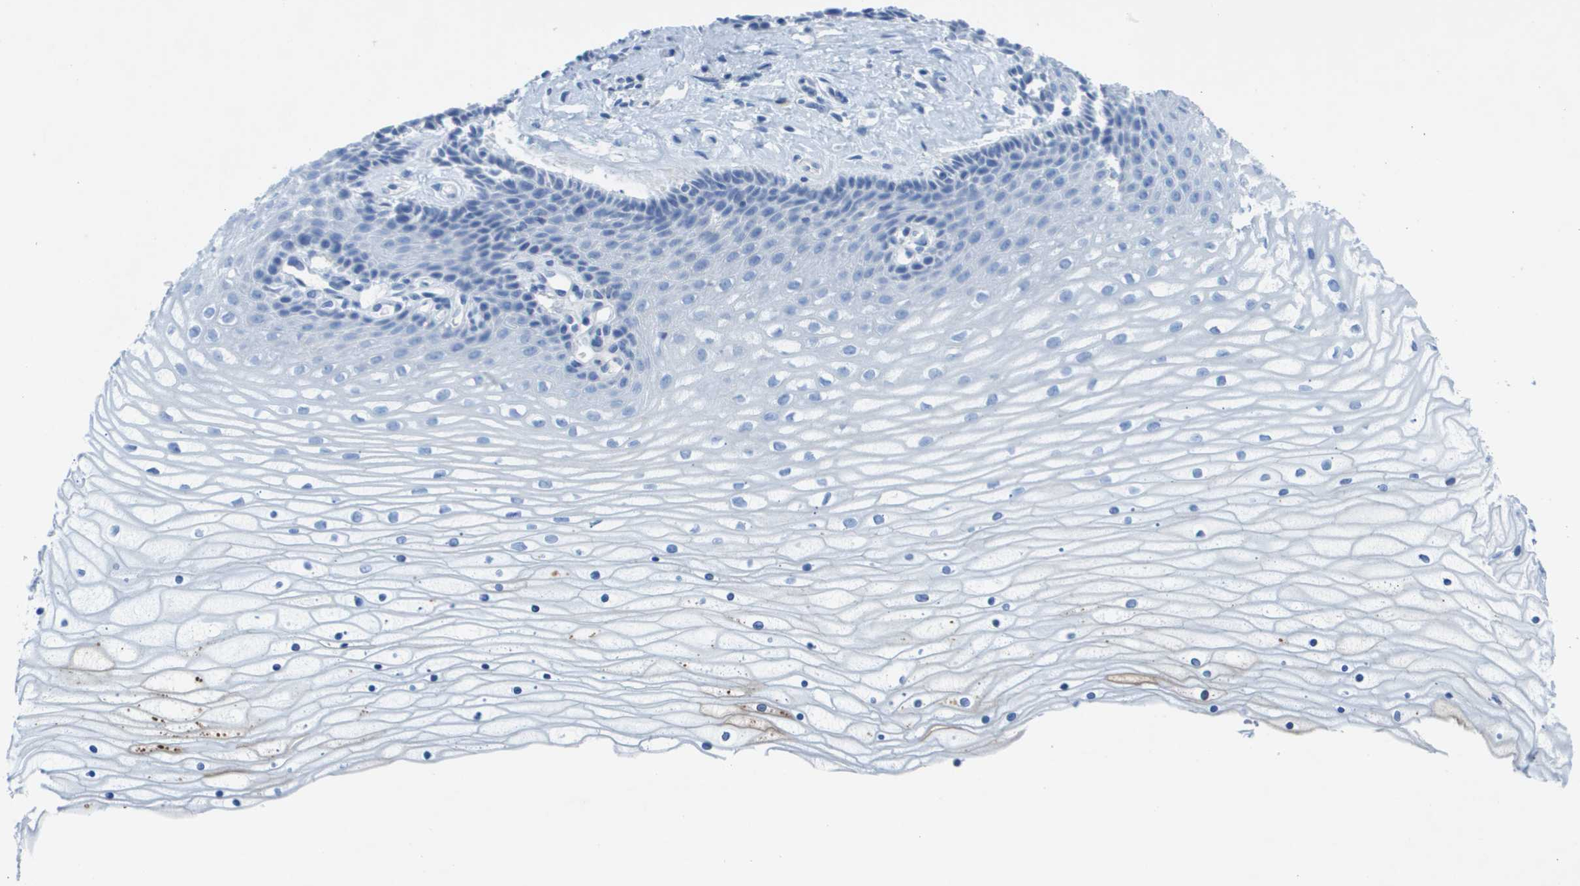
{"staining": {"intensity": "negative", "quantity": "none", "location": "none"}, "tissue": "cervix", "cell_type": "Glandular cells", "image_type": "normal", "snomed": [{"axis": "morphology", "description": "Normal tissue, NOS"}, {"axis": "topography", "description": "Cervix"}], "caption": "Immunohistochemistry histopathology image of unremarkable cervix stained for a protein (brown), which exhibits no positivity in glandular cells.", "gene": "GPR18", "patient": {"sex": "female", "age": 39}}